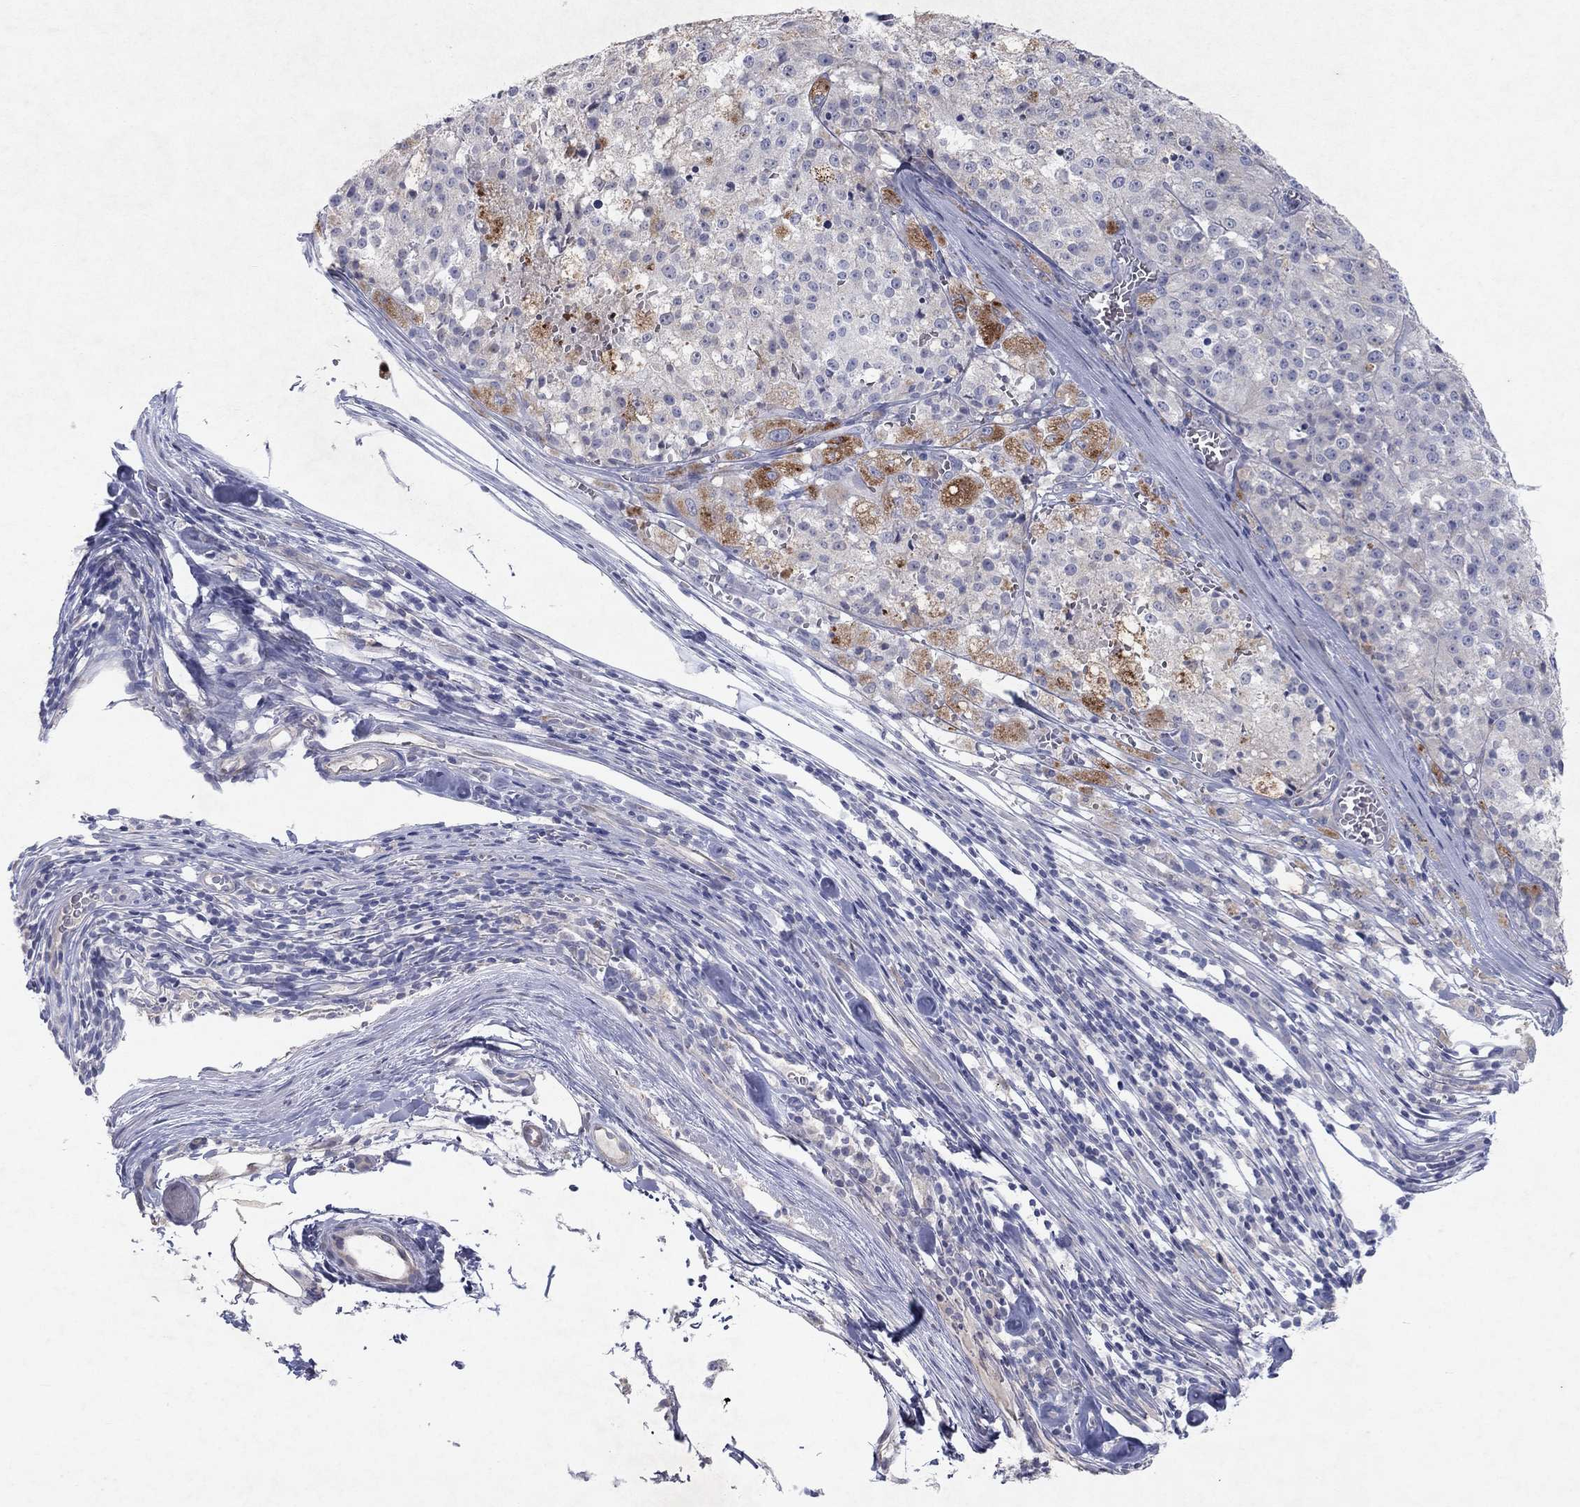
{"staining": {"intensity": "negative", "quantity": "none", "location": "none"}, "tissue": "melanoma", "cell_type": "Tumor cells", "image_type": "cancer", "snomed": [{"axis": "morphology", "description": "Malignant melanoma, Metastatic site"}, {"axis": "topography", "description": "Lymph node"}], "caption": "Immunohistochemistry (IHC) histopathology image of neoplastic tissue: melanoma stained with DAB exhibits no significant protein staining in tumor cells.", "gene": "KRT40", "patient": {"sex": "female", "age": 64}}